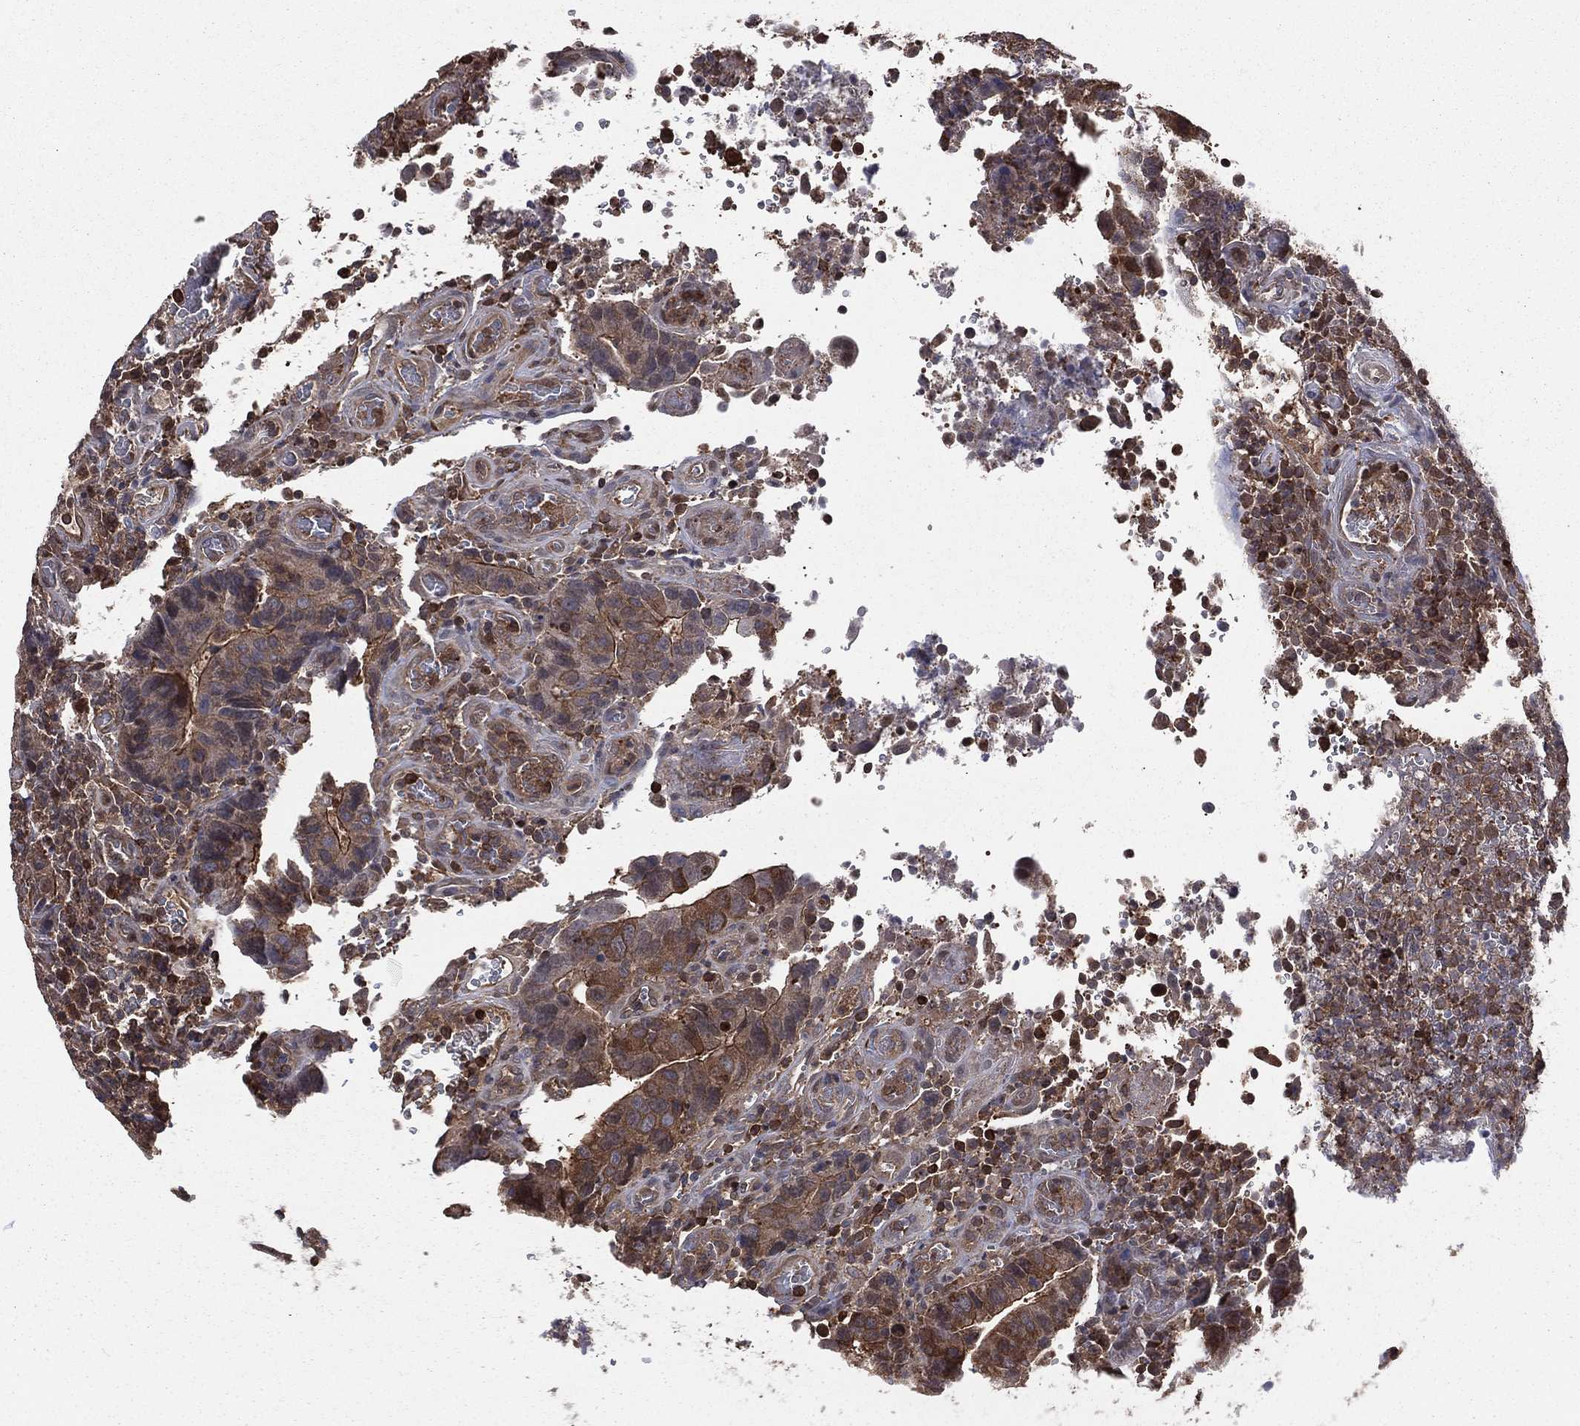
{"staining": {"intensity": "weak", "quantity": "25%-75%", "location": "cytoplasmic/membranous"}, "tissue": "colorectal cancer", "cell_type": "Tumor cells", "image_type": "cancer", "snomed": [{"axis": "morphology", "description": "Adenocarcinoma, NOS"}, {"axis": "topography", "description": "Colon"}], "caption": "Protein staining of colorectal adenocarcinoma tissue displays weak cytoplasmic/membranous expression in about 25%-75% of tumor cells.", "gene": "TBC1D2", "patient": {"sex": "female", "age": 56}}